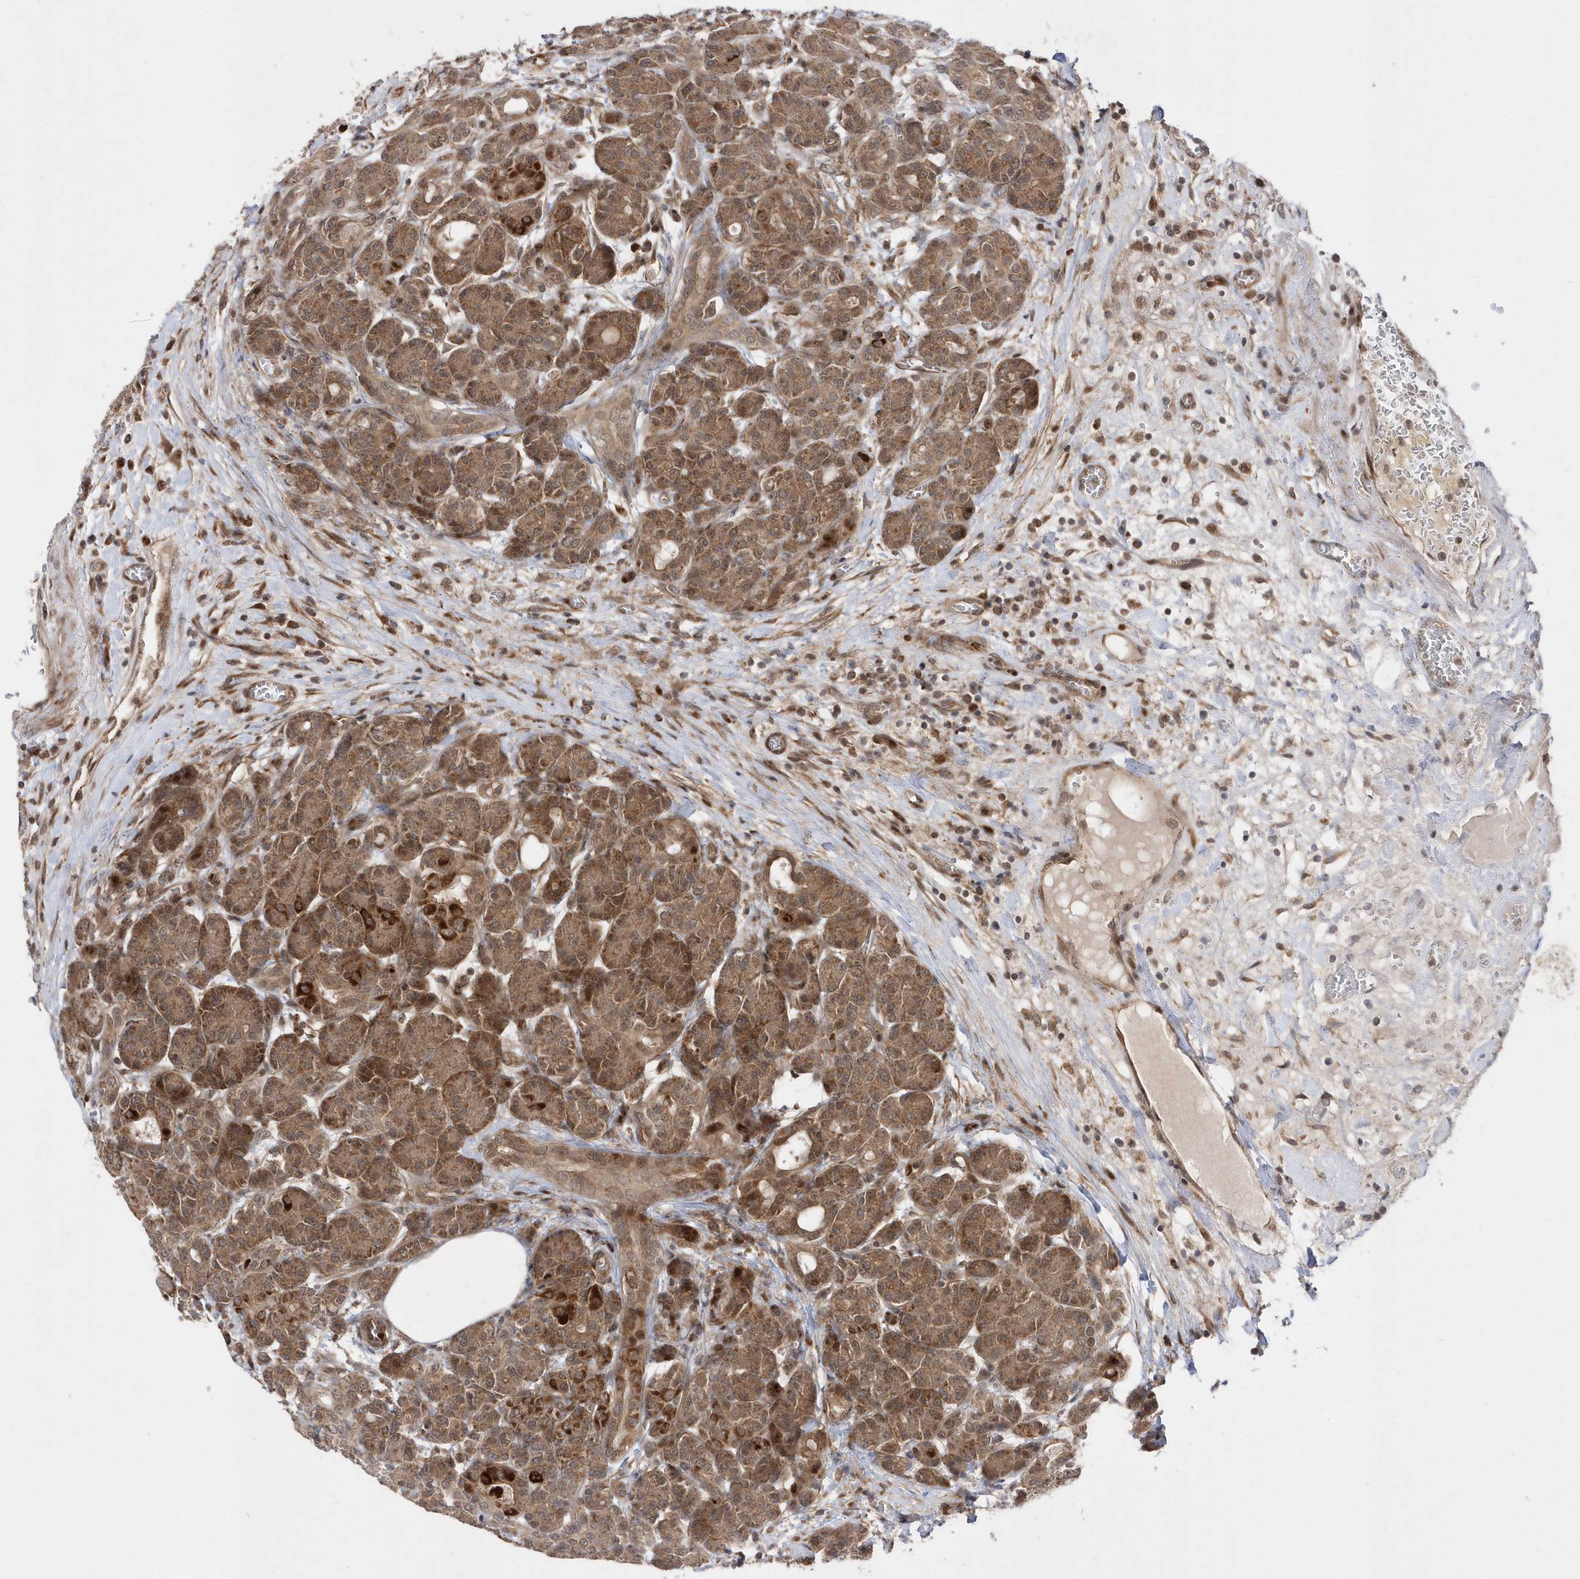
{"staining": {"intensity": "strong", "quantity": ">75%", "location": "cytoplasmic/membranous"}, "tissue": "pancreas", "cell_type": "Exocrine glandular cells", "image_type": "normal", "snomed": [{"axis": "morphology", "description": "Normal tissue, NOS"}, {"axis": "topography", "description": "Pancreas"}], "caption": "Pancreas stained for a protein (brown) displays strong cytoplasmic/membranous positive positivity in approximately >75% of exocrine glandular cells.", "gene": "DALRD3", "patient": {"sex": "male", "age": 63}}